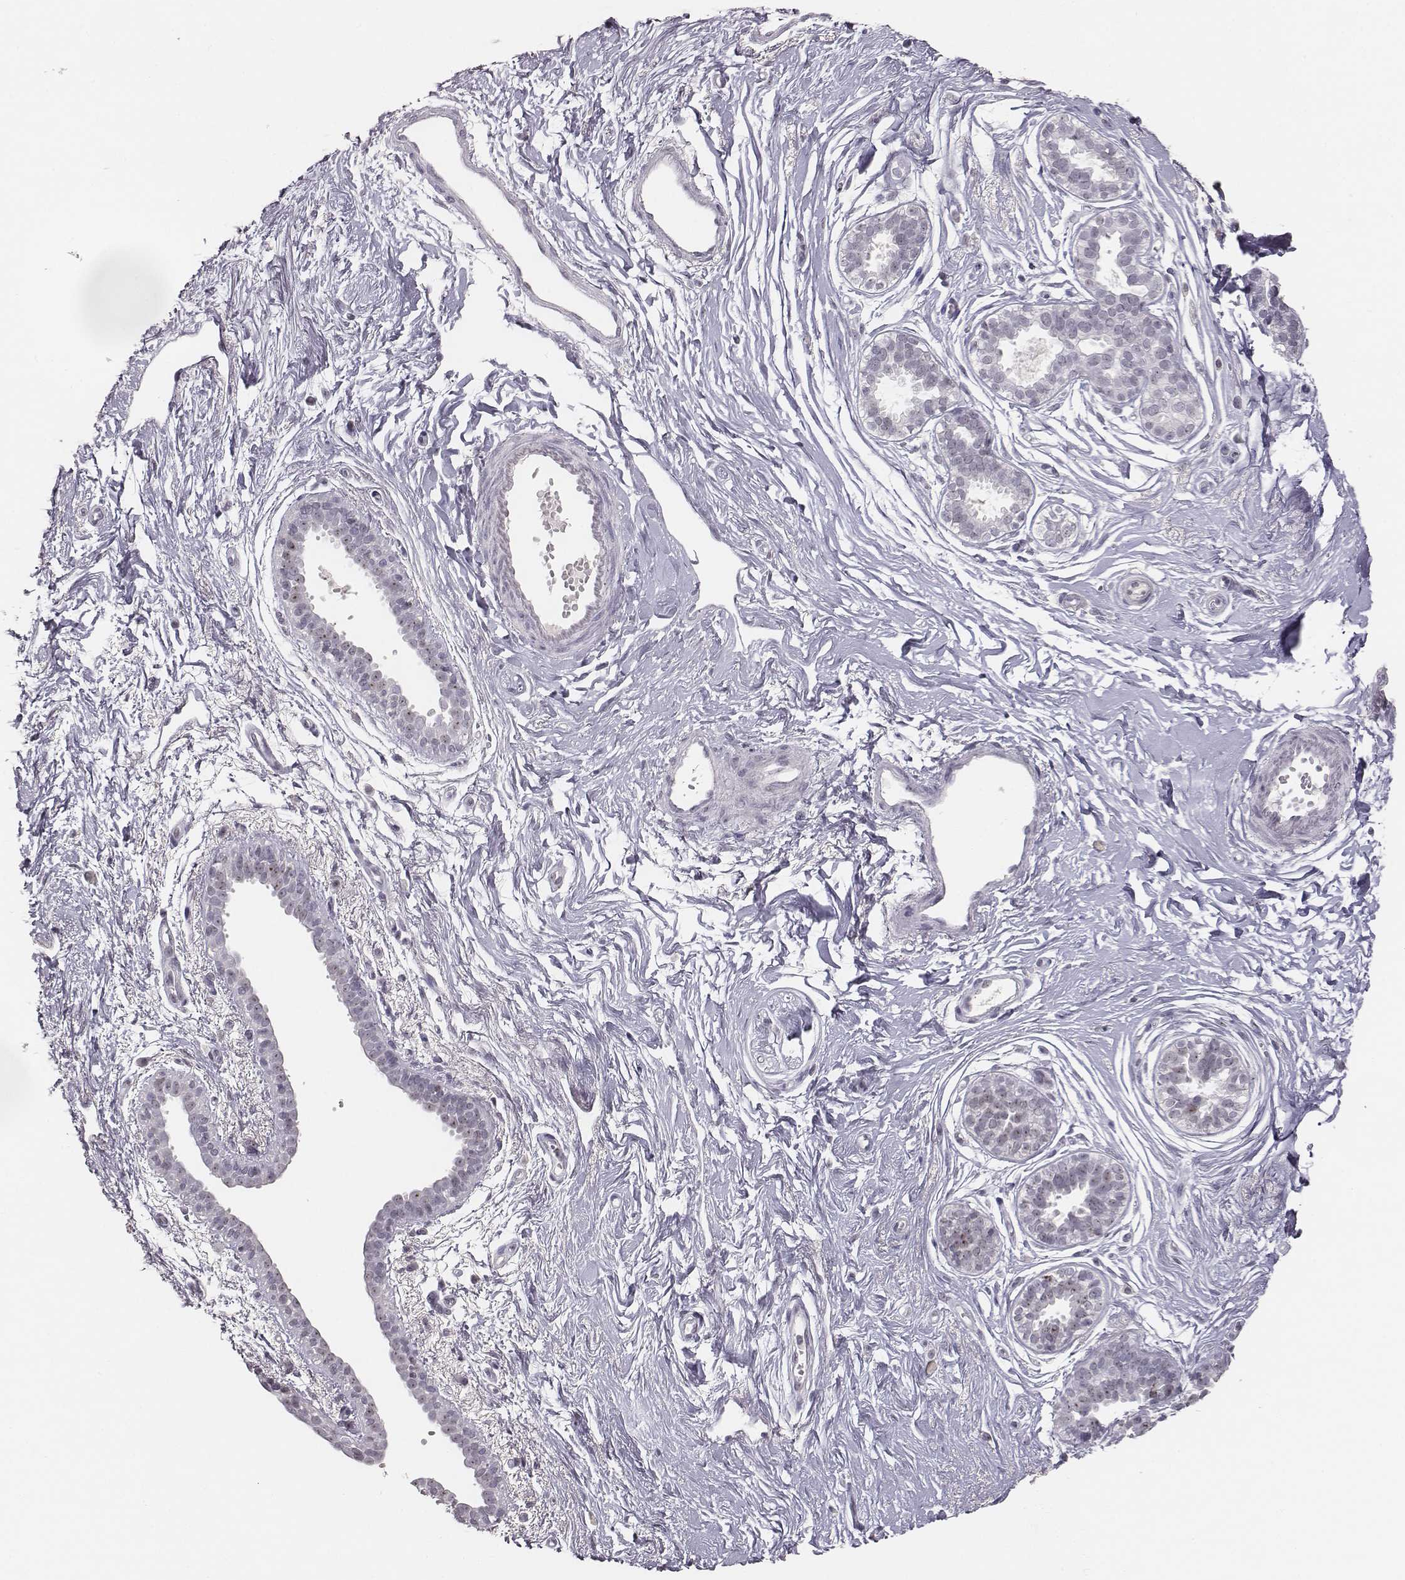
{"staining": {"intensity": "negative", "quantity": "none", "location": "none"}, "tissue": "breast", "cell_type": "Adipocytes", "image_type": "normal", "snomed": [{"axis": "morphology", "description": "Normal tissue, NOS"}, {"axis": "topography", "description": "Breast"}], "caption": "Immunohistochemical staining of unremarkable breast exhibits no significant staining in adipocytes. The staining was performed using DAB to visualize the protein expression in brown, while the nuclei were stained in blue with hematoxylin (Magnification: 20x).", "gene": "NIFK", "patient": {"sex": "female", "age": 49}}